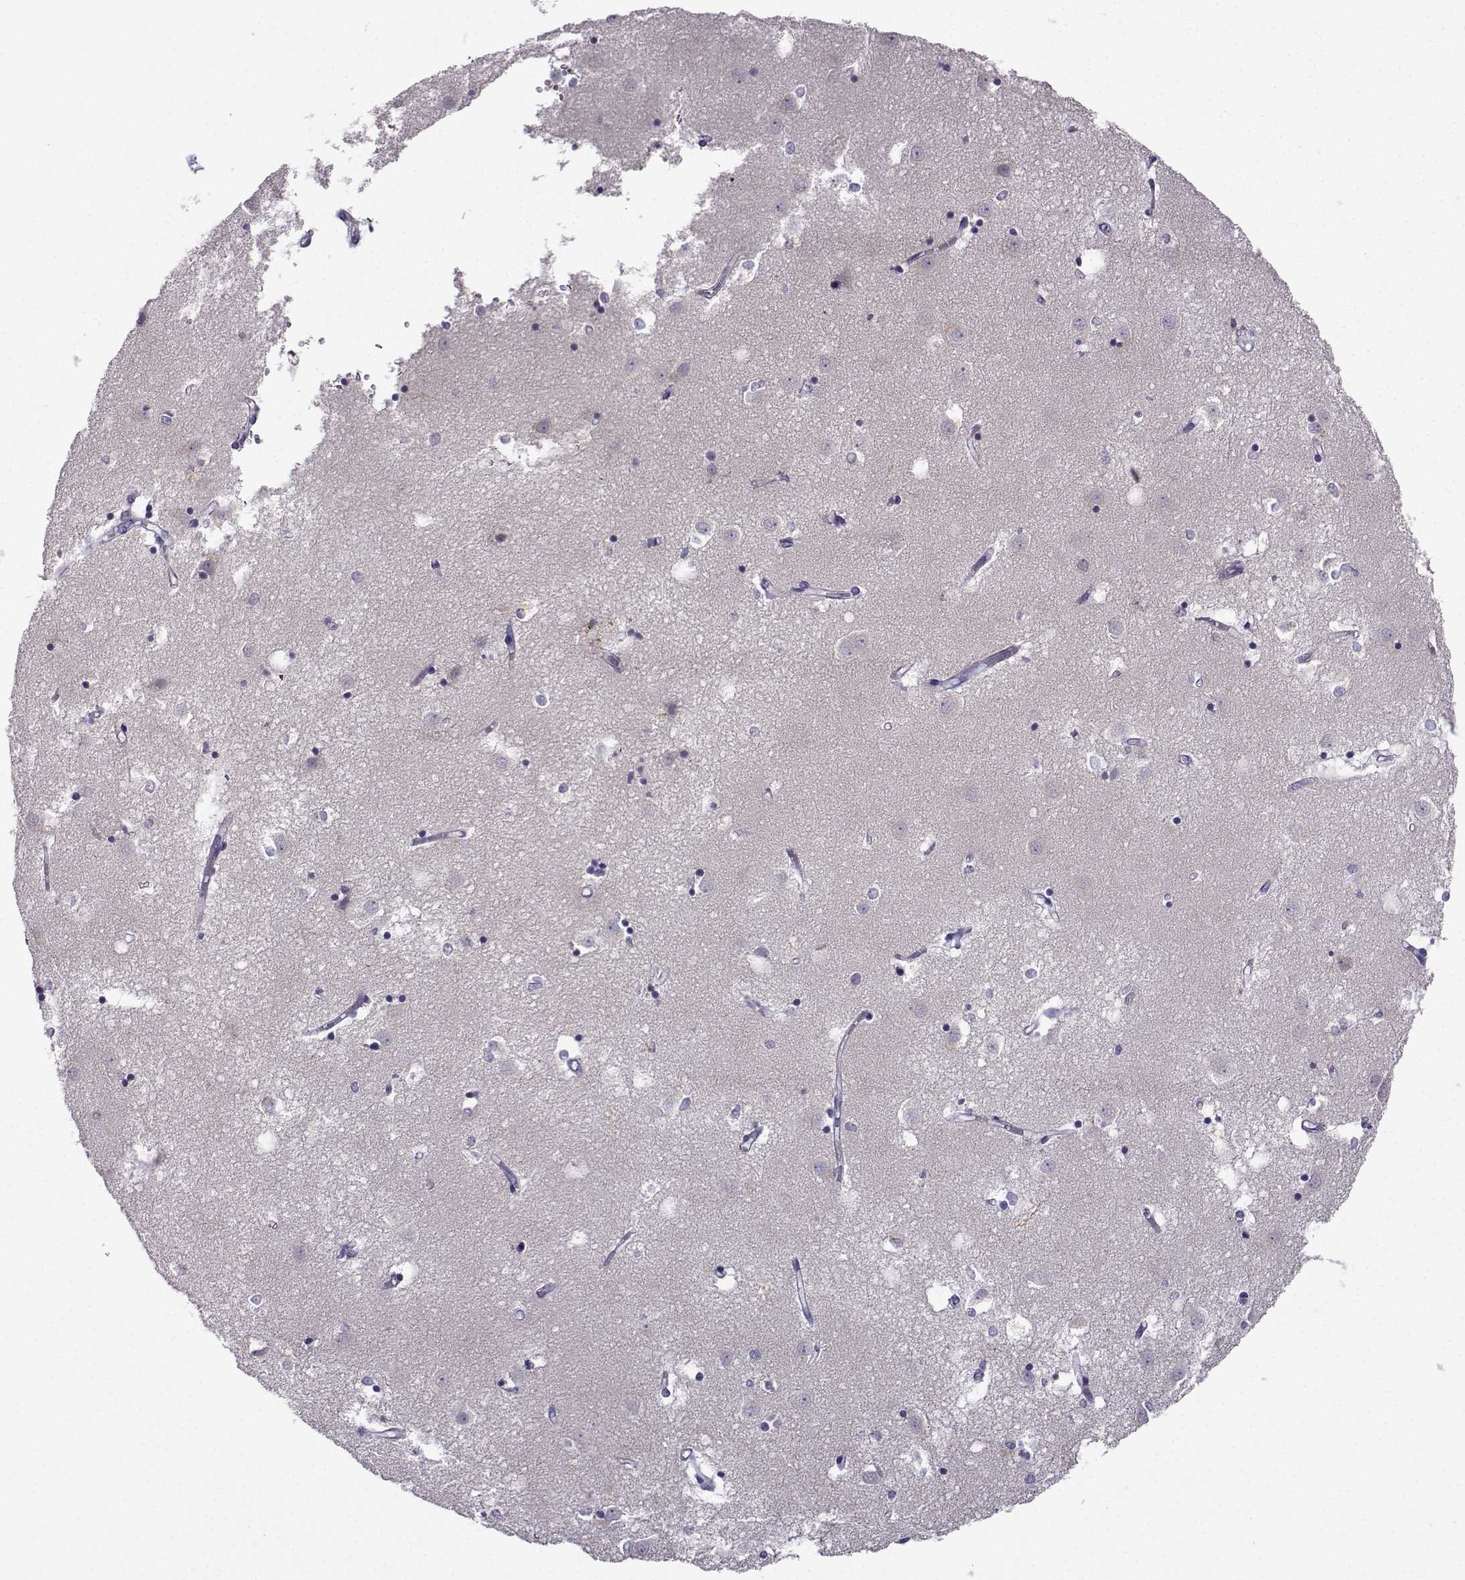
{"staining": {"intensity": "negative", "quantity": "none", "location": "none"}, "tissue": "caudate", "cell_type": "Glial cells", "image_type": "normal", "snomed": [{"axis": "morphology", "description": "Normal tissue, NOS"}, {"axis": "topography", "description": "Lateral ventricle wall"}], "caption": "The micrograph demonstrates no staining of glial cells in unremarkable caudate.", "gene": "LRFN2", "patient": {"sex": "male", "age": 54}}